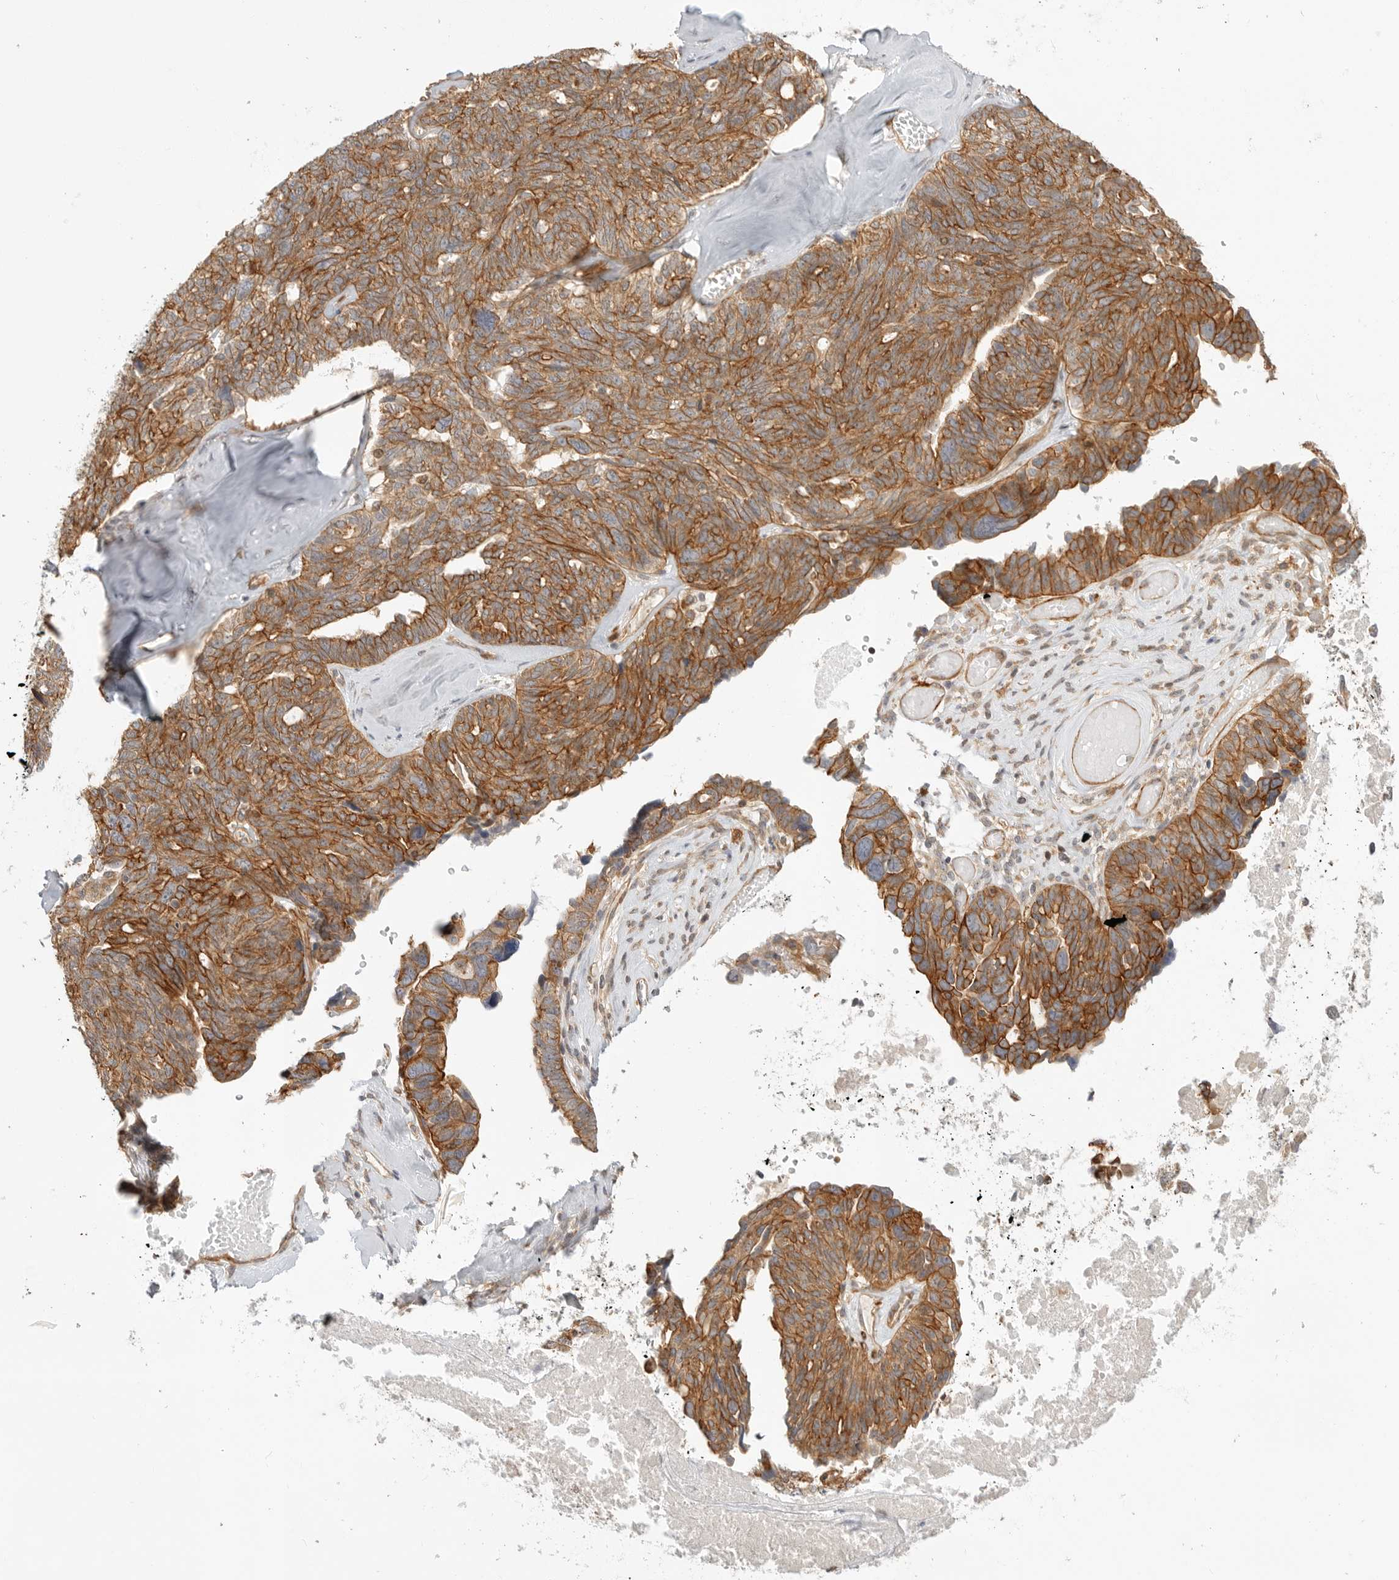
{"staining": {"intensity": "moderate", "quantity": ">75%", "location": "cytoplasmic/membranous"}, "tissue": "ovarian cancer", "cell_type": "Tumor cells", "image_type": "cancer", "snomed": [{"axis": "morphology", "description": "Cystadenocarcinoma, serous, NOS"}, {"axis": "topography", "description": "Ovary"}], "caption": "Brown immunohistochemical staining in serous cystadenocarcinoma (ovarian) displays moderate cytoplasmic/membranous staining in about >75% of tumor cells.", "gene": "ATOH7", "patient": {"sex": "female", "age": 79}}